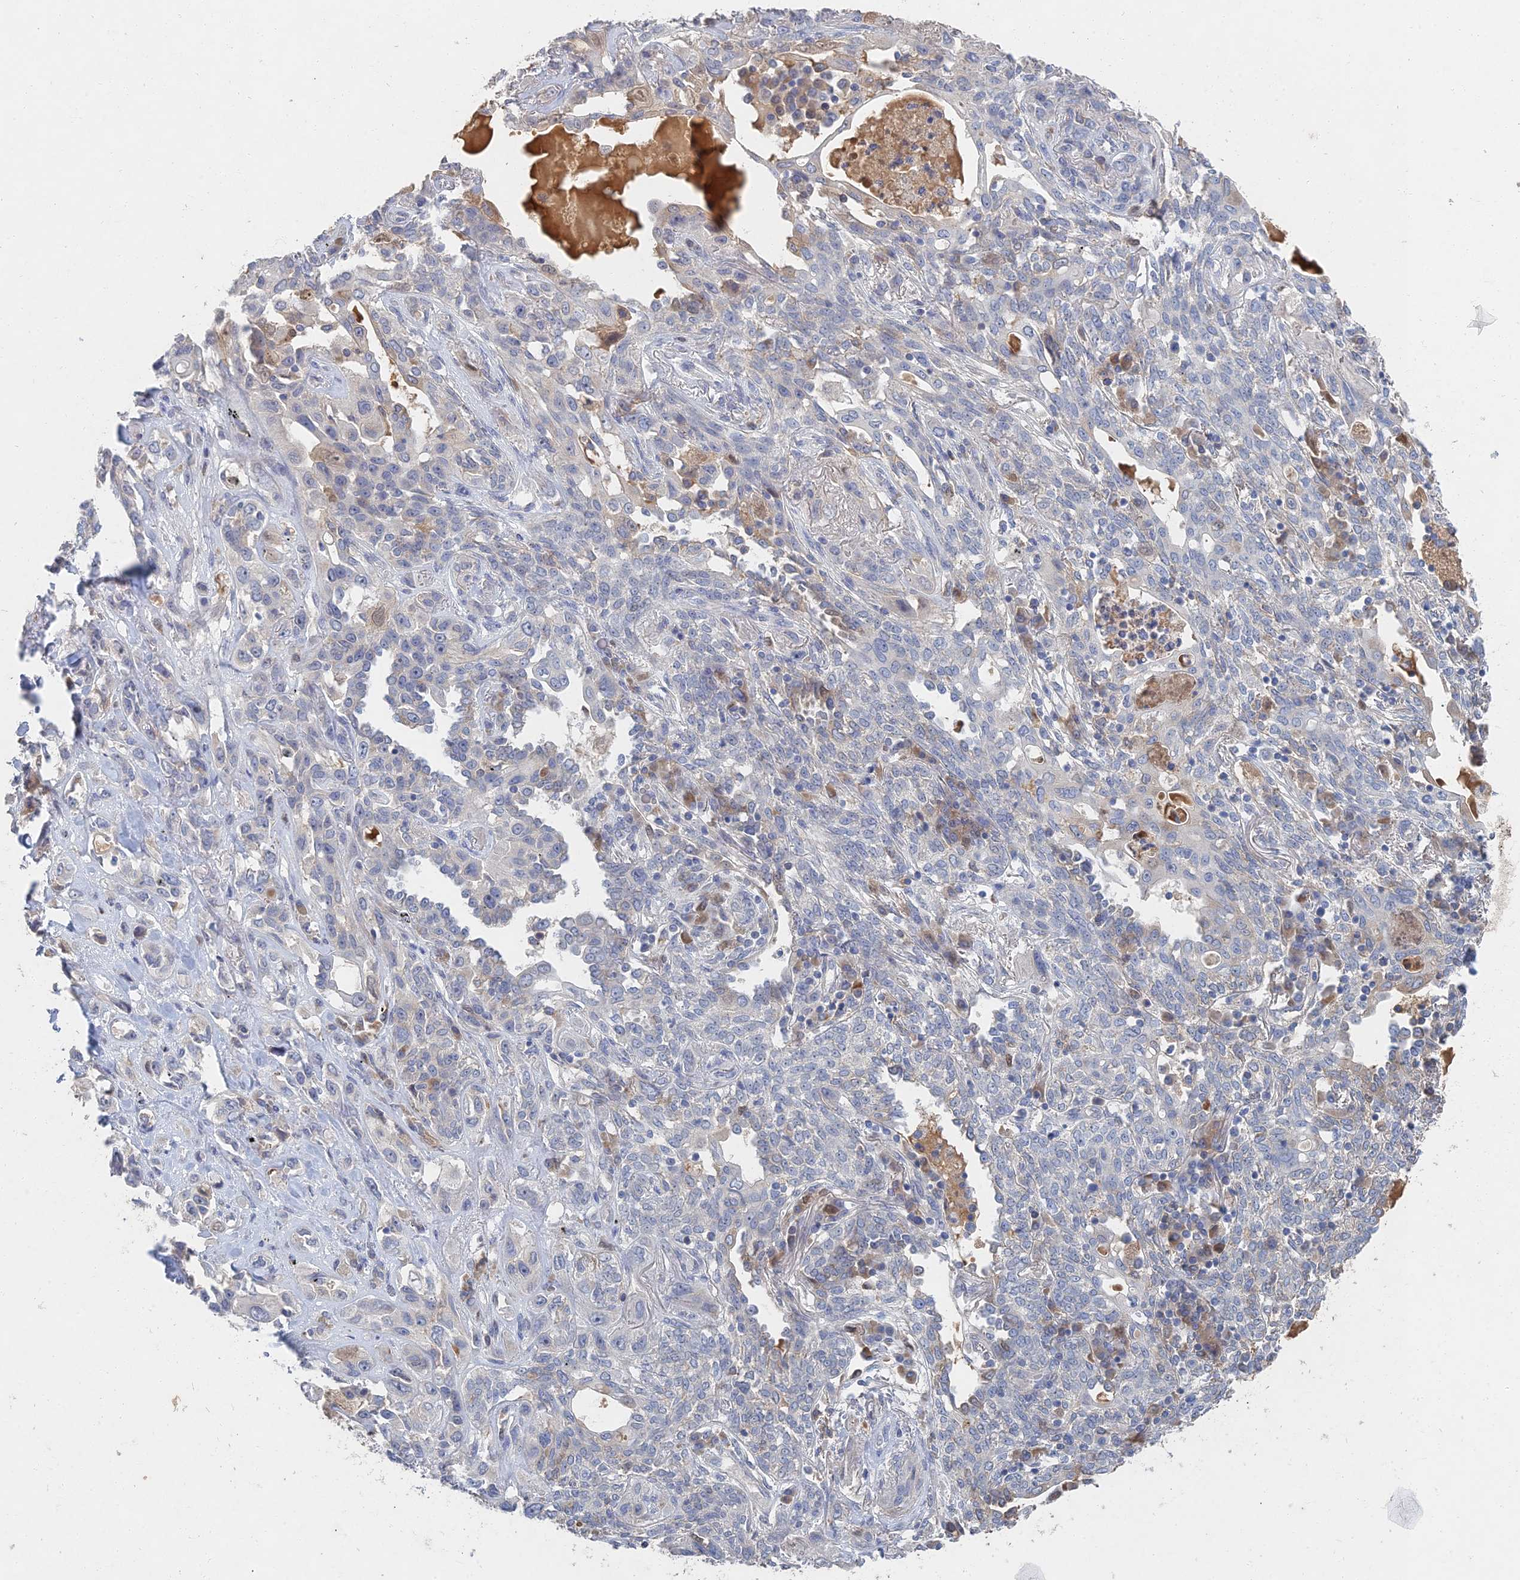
{"staining": {"intensity": "negative", "quantity": "none", "location": "none"}, "tissue": "lung cancer", "cell_type": "Tumor cells", "image_type": "cancer", "snomed": [{"axis": "morphology", "description": "Squamous cell carcinoma, NOS"}, {"axis": "topography", "description": "Lung"}], "caption": "This is an immunohistochemistry histopathology image of human squamous cell carcinoma (lung). There is no staining in tumor cells.", "gene": "GNA15", "patient": {"sex": "female", "age": 70}}